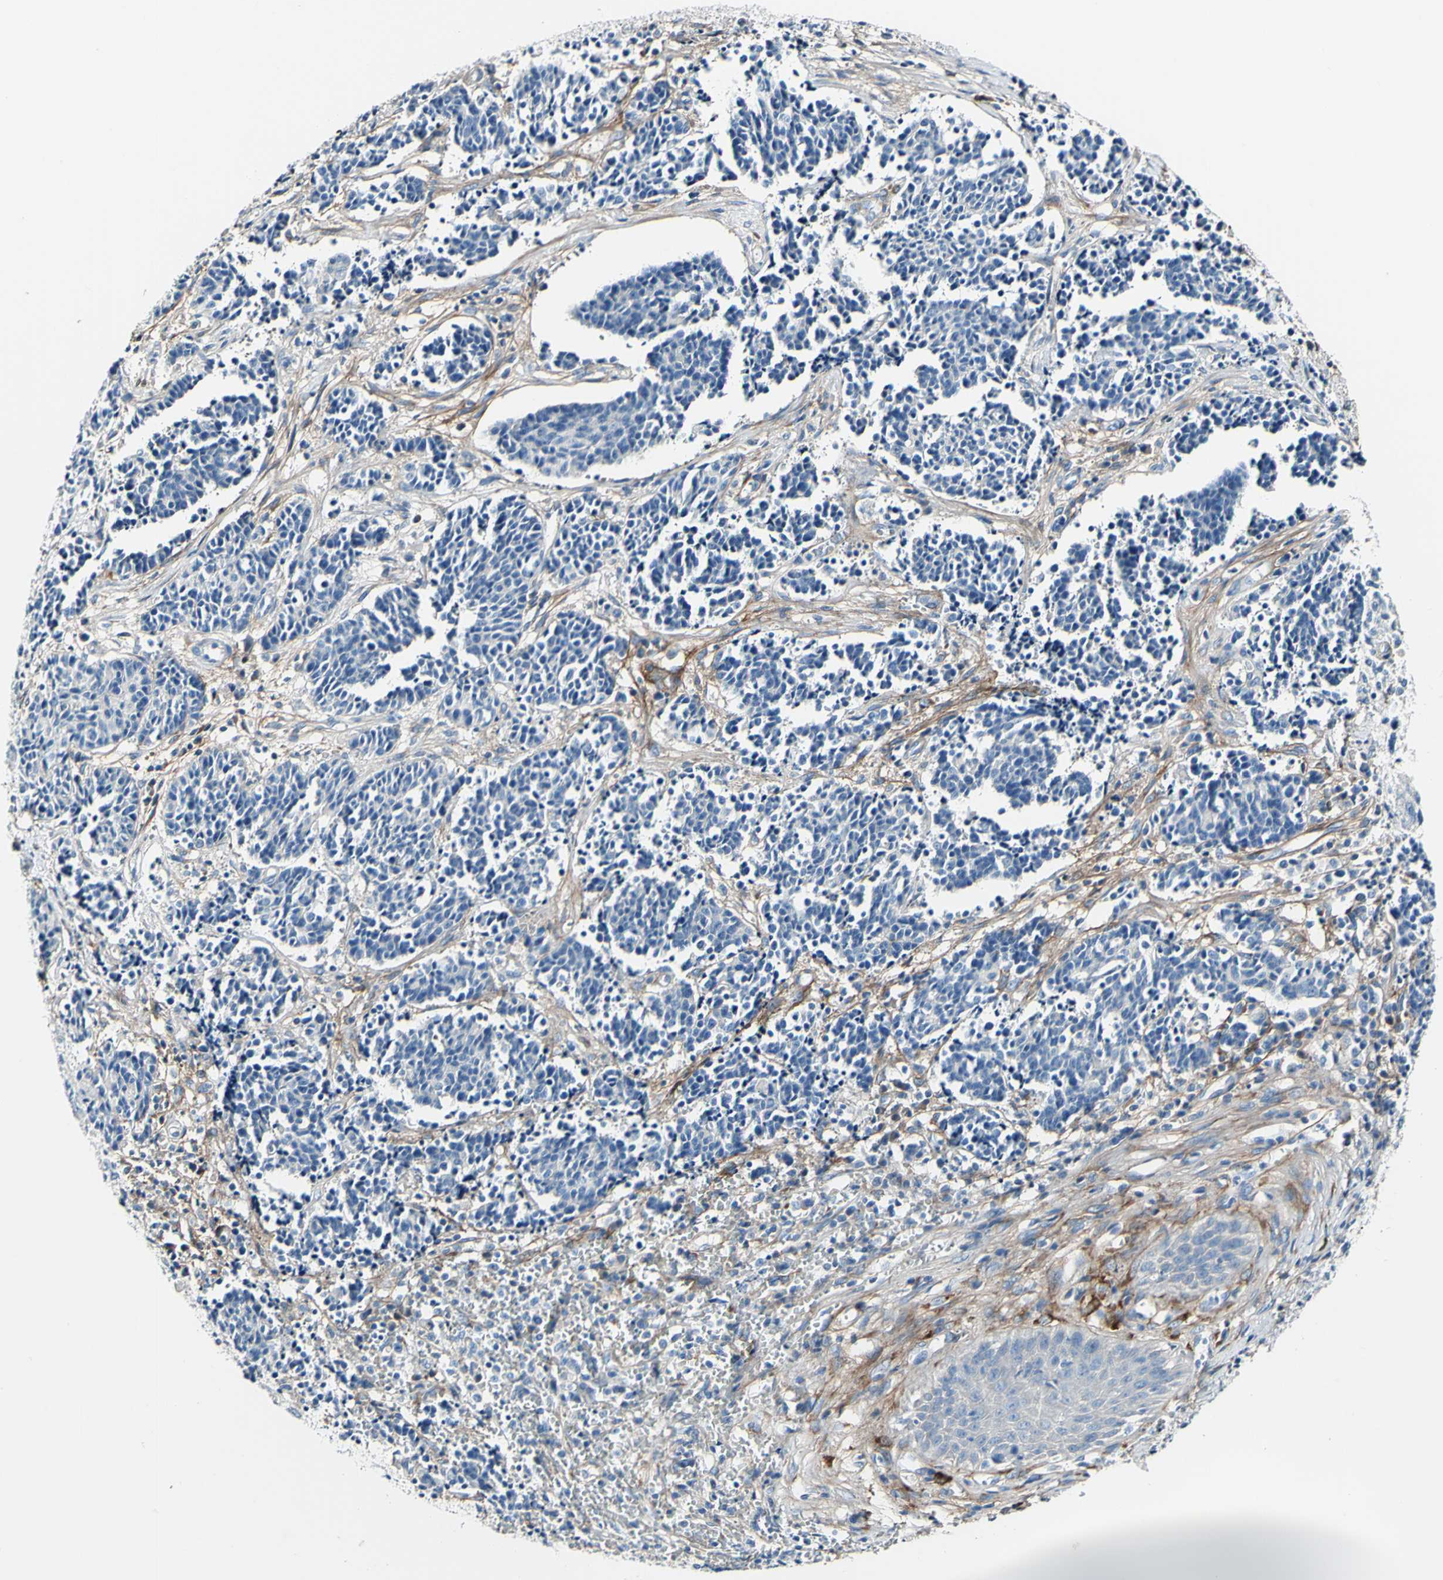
{"staining": {"intensity": "negative", "quantity": "none", "location": "none"}, "tissue": "cervical cancer", "cell_type": "Tumor cells", "image_type": "cancer", "snomed": [{"axis": "morphology", "description": "Squamous cell carcinoma, NOS"}, {"axis": "topography", "description": "Cervix"}], "caption": "Immunohistochemistry (IHC) of human squamous cell carcinoma (cervical) demonstrates no expression in tumor cells.", "gene": "COL6A3", "patient": {"sex": "female", "age": 35}}